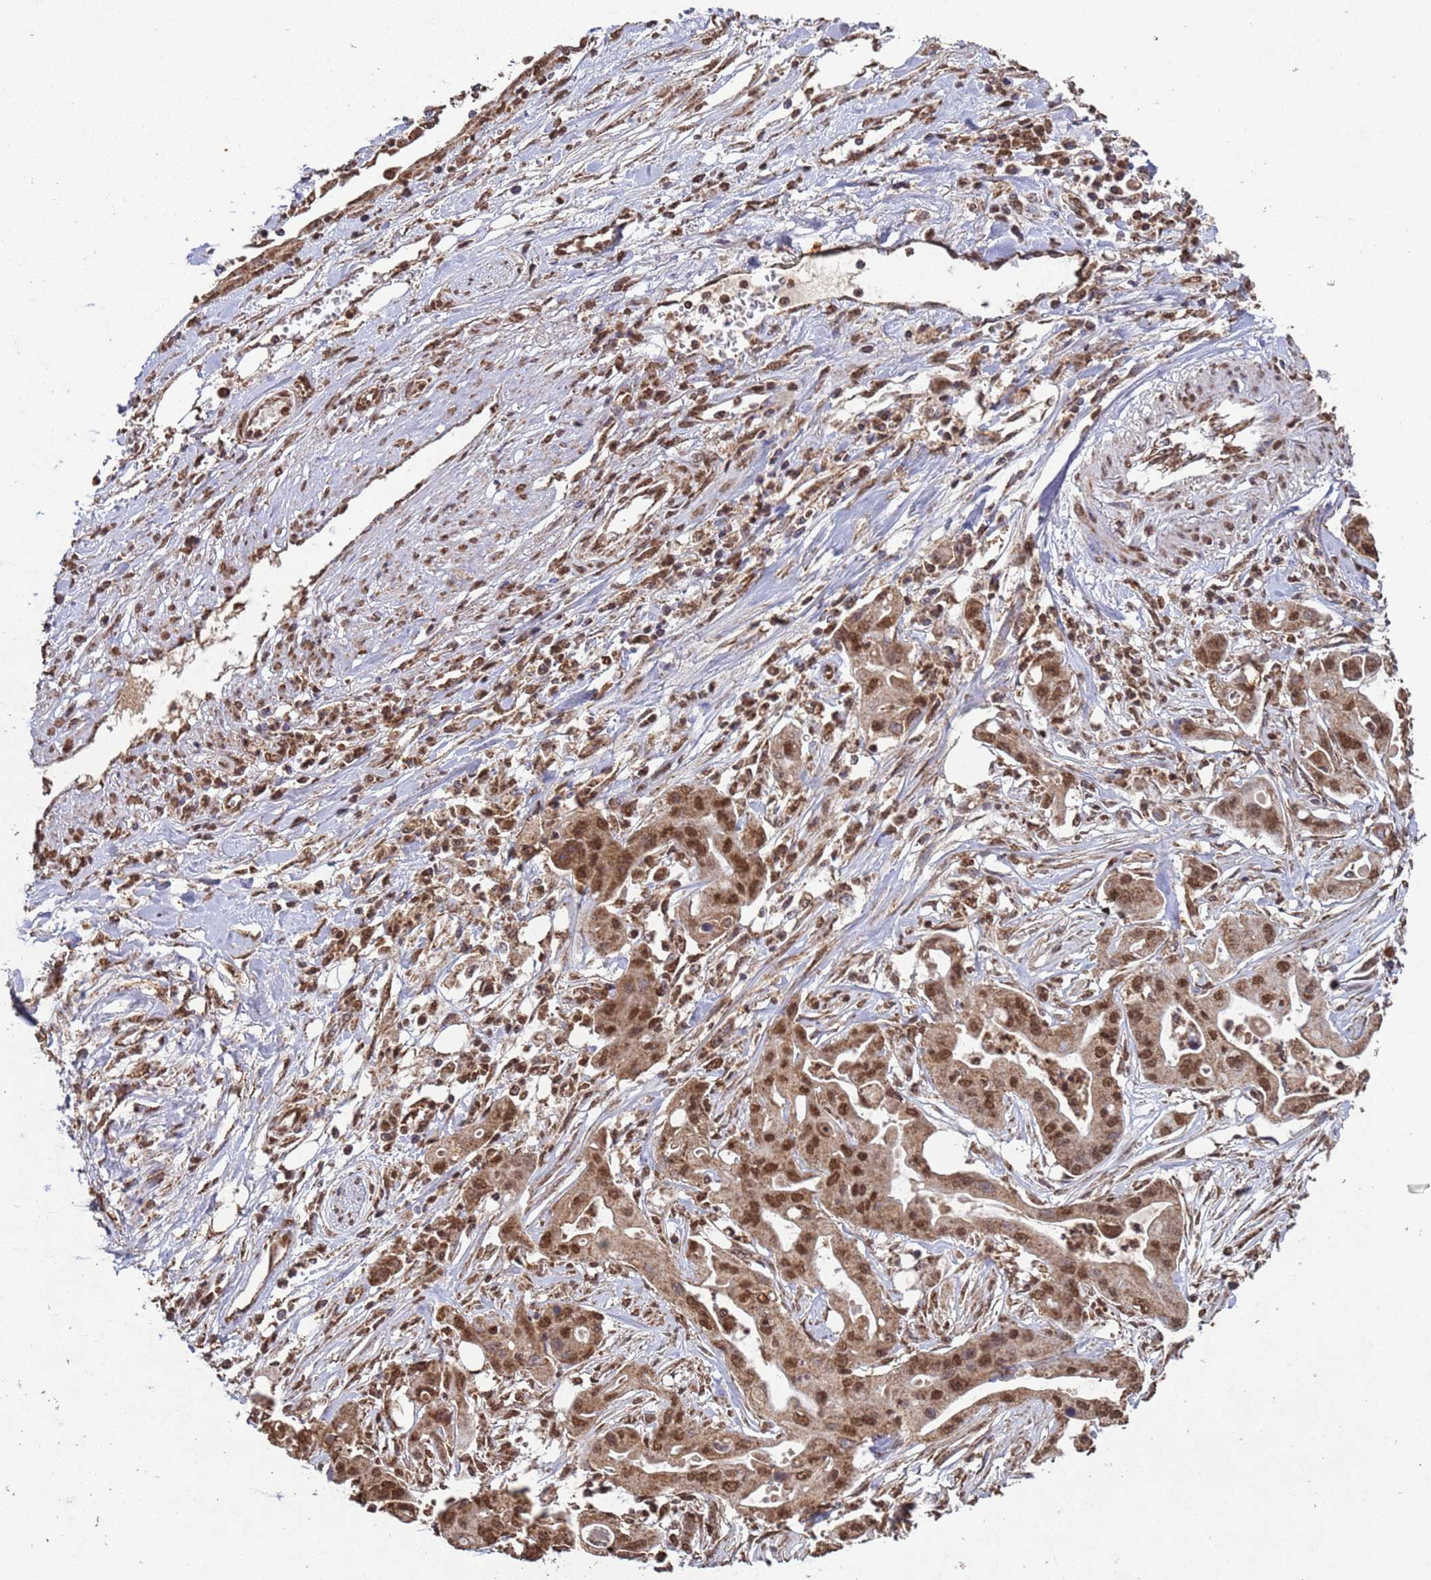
{"staining": {"intensity": "moderate", "quantity": ">75%", "location": "nuclear"}, "tissue": "ovarian cancer", "cell_type": "Tumor cells", "image_type": "cancer", "snomed": [{"axis": "morphology", "description": "Cystadenocarcinoma, mucinous, NOS"}, {"axis": "topography", "description": "Ovary"}], "caption": "Immunohistochemical staining of human mucinous cystadenocarcinoma (ovarian) demonstrates moderate nuclear protein expression in about >75% of tumor cells. (Stains: DAB (3,3'-diaminobenzidine) in brown, nuclei in blue, Microscopy: brightfield microscopy at high magnification).", "gene": "HDAC10", "patient": {"sex": "female", "age": 70}}